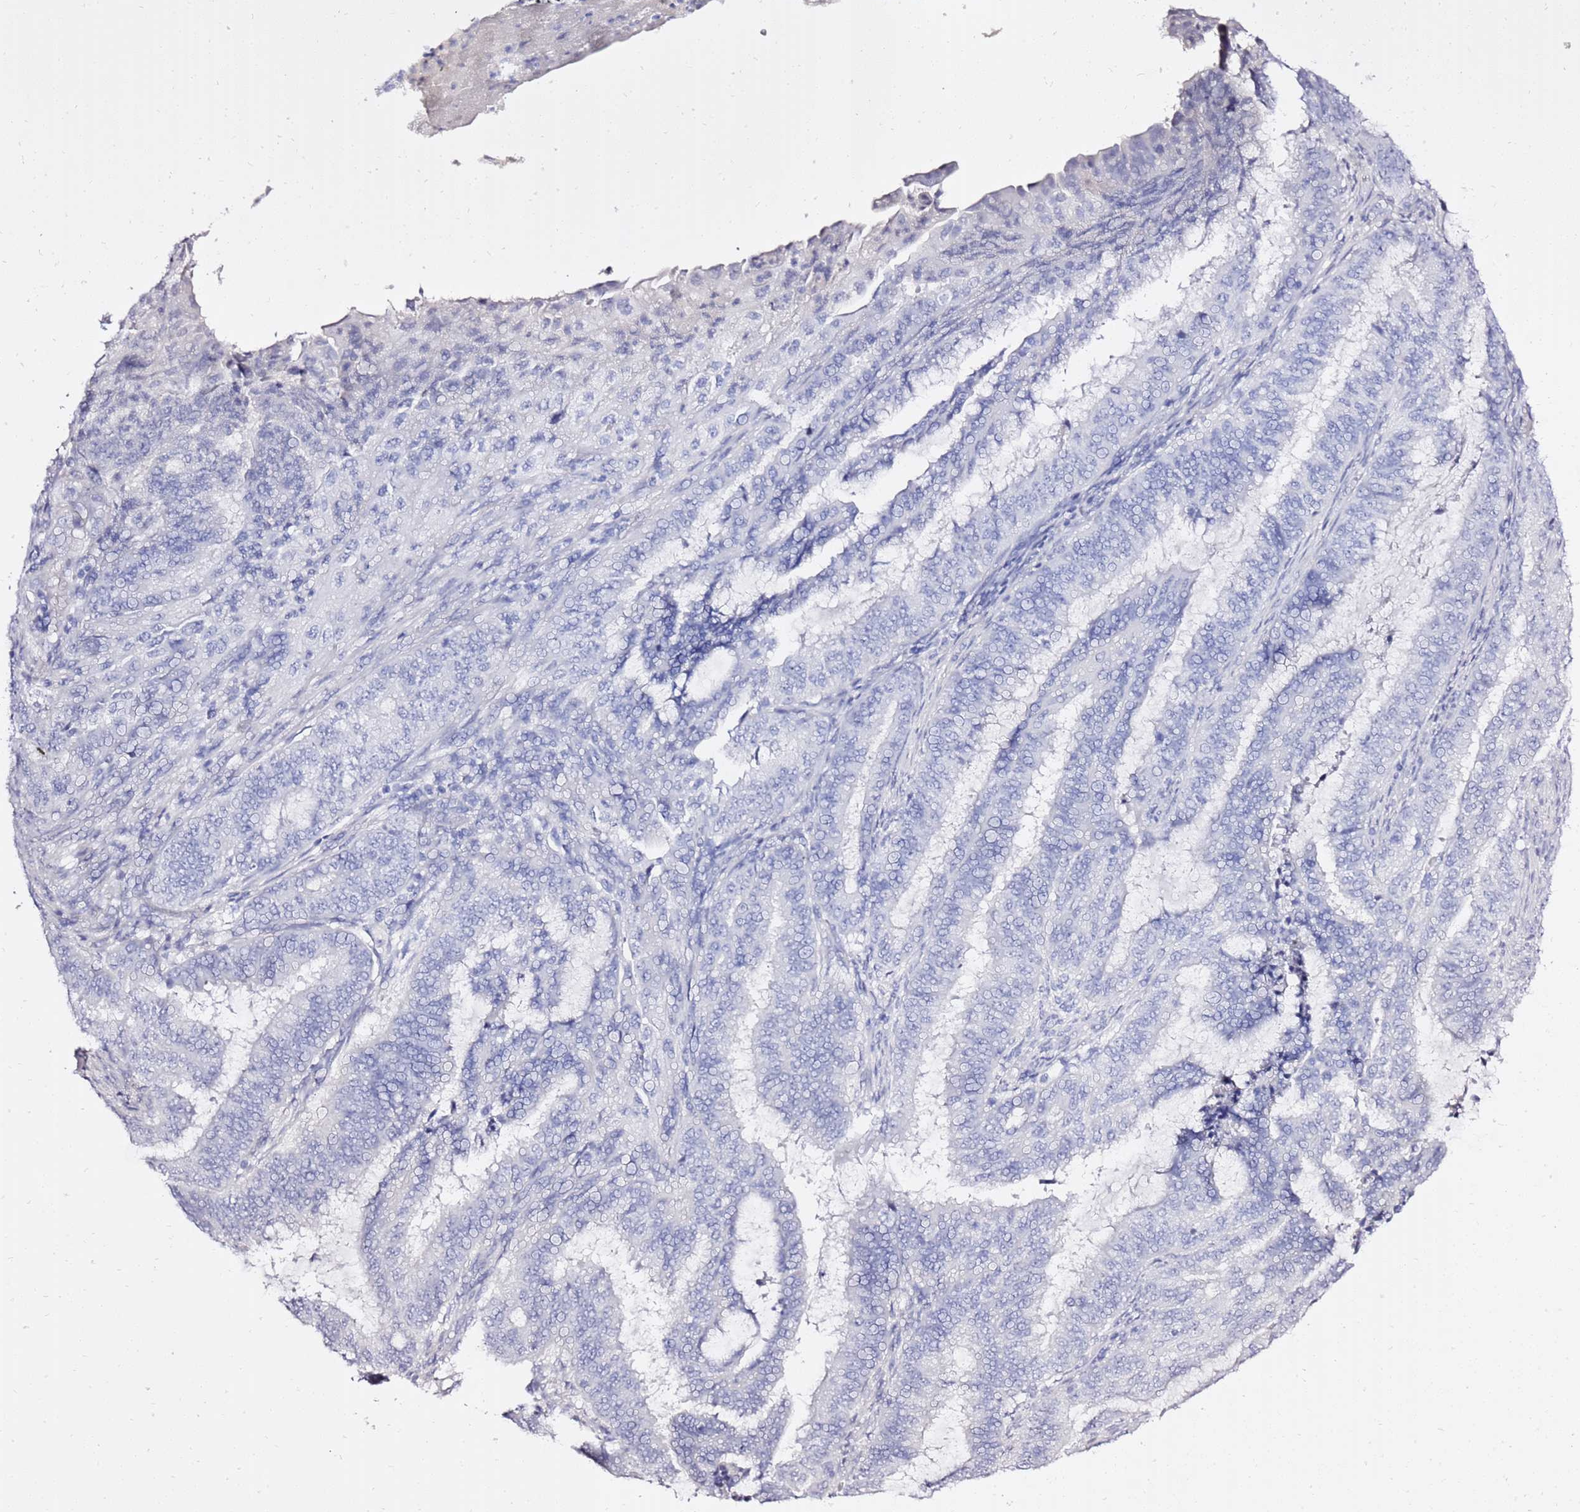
{"staining": {"intensity": "negative", "quantity": "none", "location": "none"}, "tissue": "endometrial cancer", "cell_type": "Tumor cells", "image_type": "cancer", "snomed": [{"axis": "morphology", "description": "Adenocarcinoma, NOS"}, {"axis": "topography", "description": "Endometrium"}], "caption": "DAB (3,3'-diaminobenzidine) immunohistochemical staining of adenocarcinoma (endometrial) demonstrates no significant positivity in tumor cells. (Brightfield microscopy of DAB (3,3'-diaminobenzidine) immunohistochemistry (IHC) at high magnification).", "gene": "LIPF", "patient": {"sex": "female", "age": 51}}